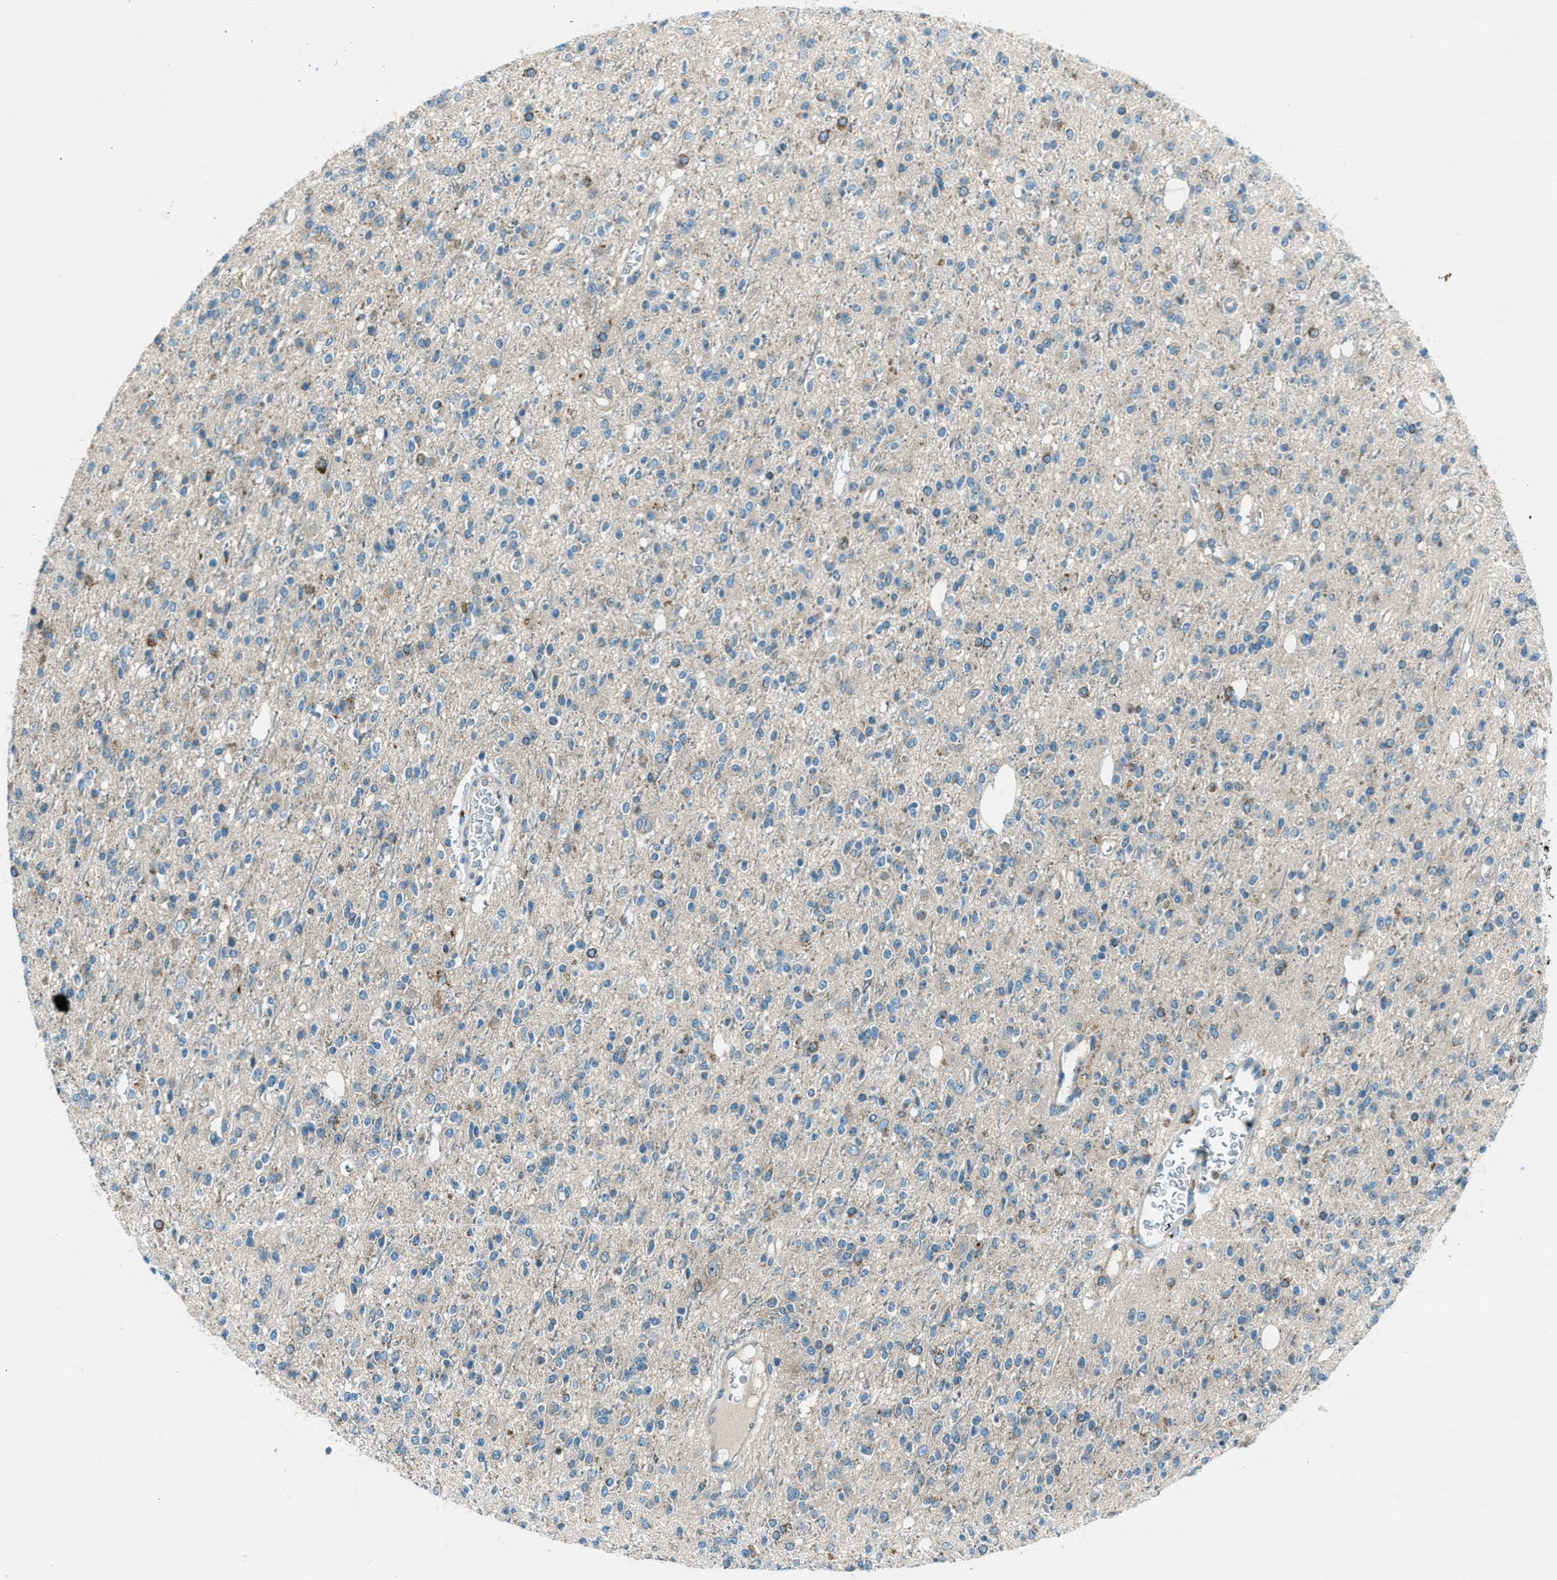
{"staining": {"intensity": "moderate", "quantity": "<25%", "location": "cytoplasmic/membranous"}, "tissue": "glioma", "cell_type": "Tumor cells", "image_type": "cancer", "snomed": [{"axis": "morphology", "description": "Glioma, malignant, High grade"}, {"axis": "topography", "description": "Brain"}], "caption": "Protein staining exhibits moderate cytoplasmic/membranous expression in about <25% of tumor cells in glioma. The protein of interest is shown in brown color, while the nuclei are stained blue.", "gene": "FAR1", "patient": {"sex": "male", "age": 34}}